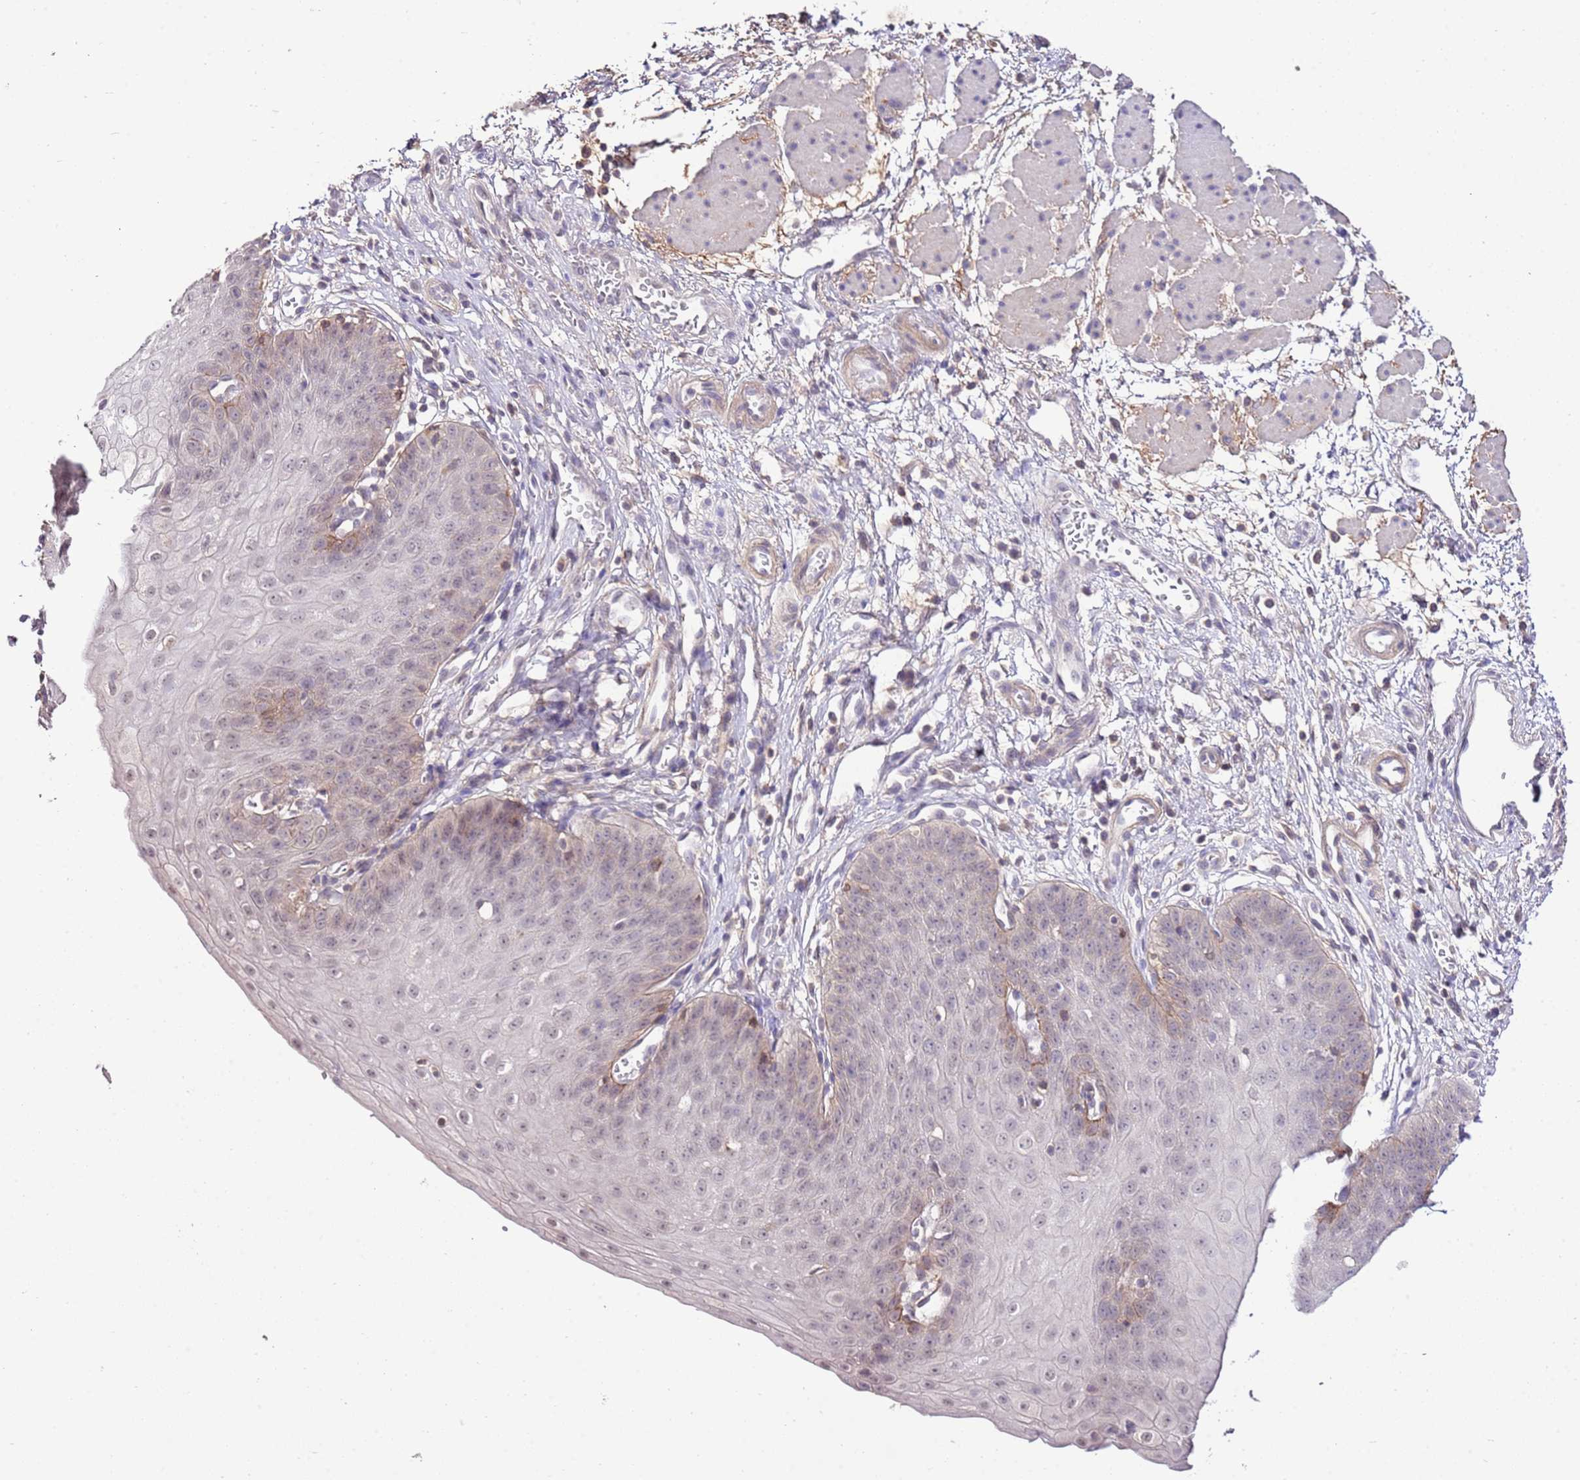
{"staining": {"intensity": "negative", "quantity": "none", "location": "none"}, "tissue": "esophagus", "cell_type": "Squamous epithelial cells", "image_type": "normal", "snomed": [{"axis": "morphology", "description": "Normal tissue, NOS"}, {"axis": "topography", "description": "Esophagus"}], "caption": "This is an IHC image of unremarkable human esophagus. There is no staining in squamous epithelial cells.", "gene": "EFHD1", "patient": {"sex": "male", "age": 71}}